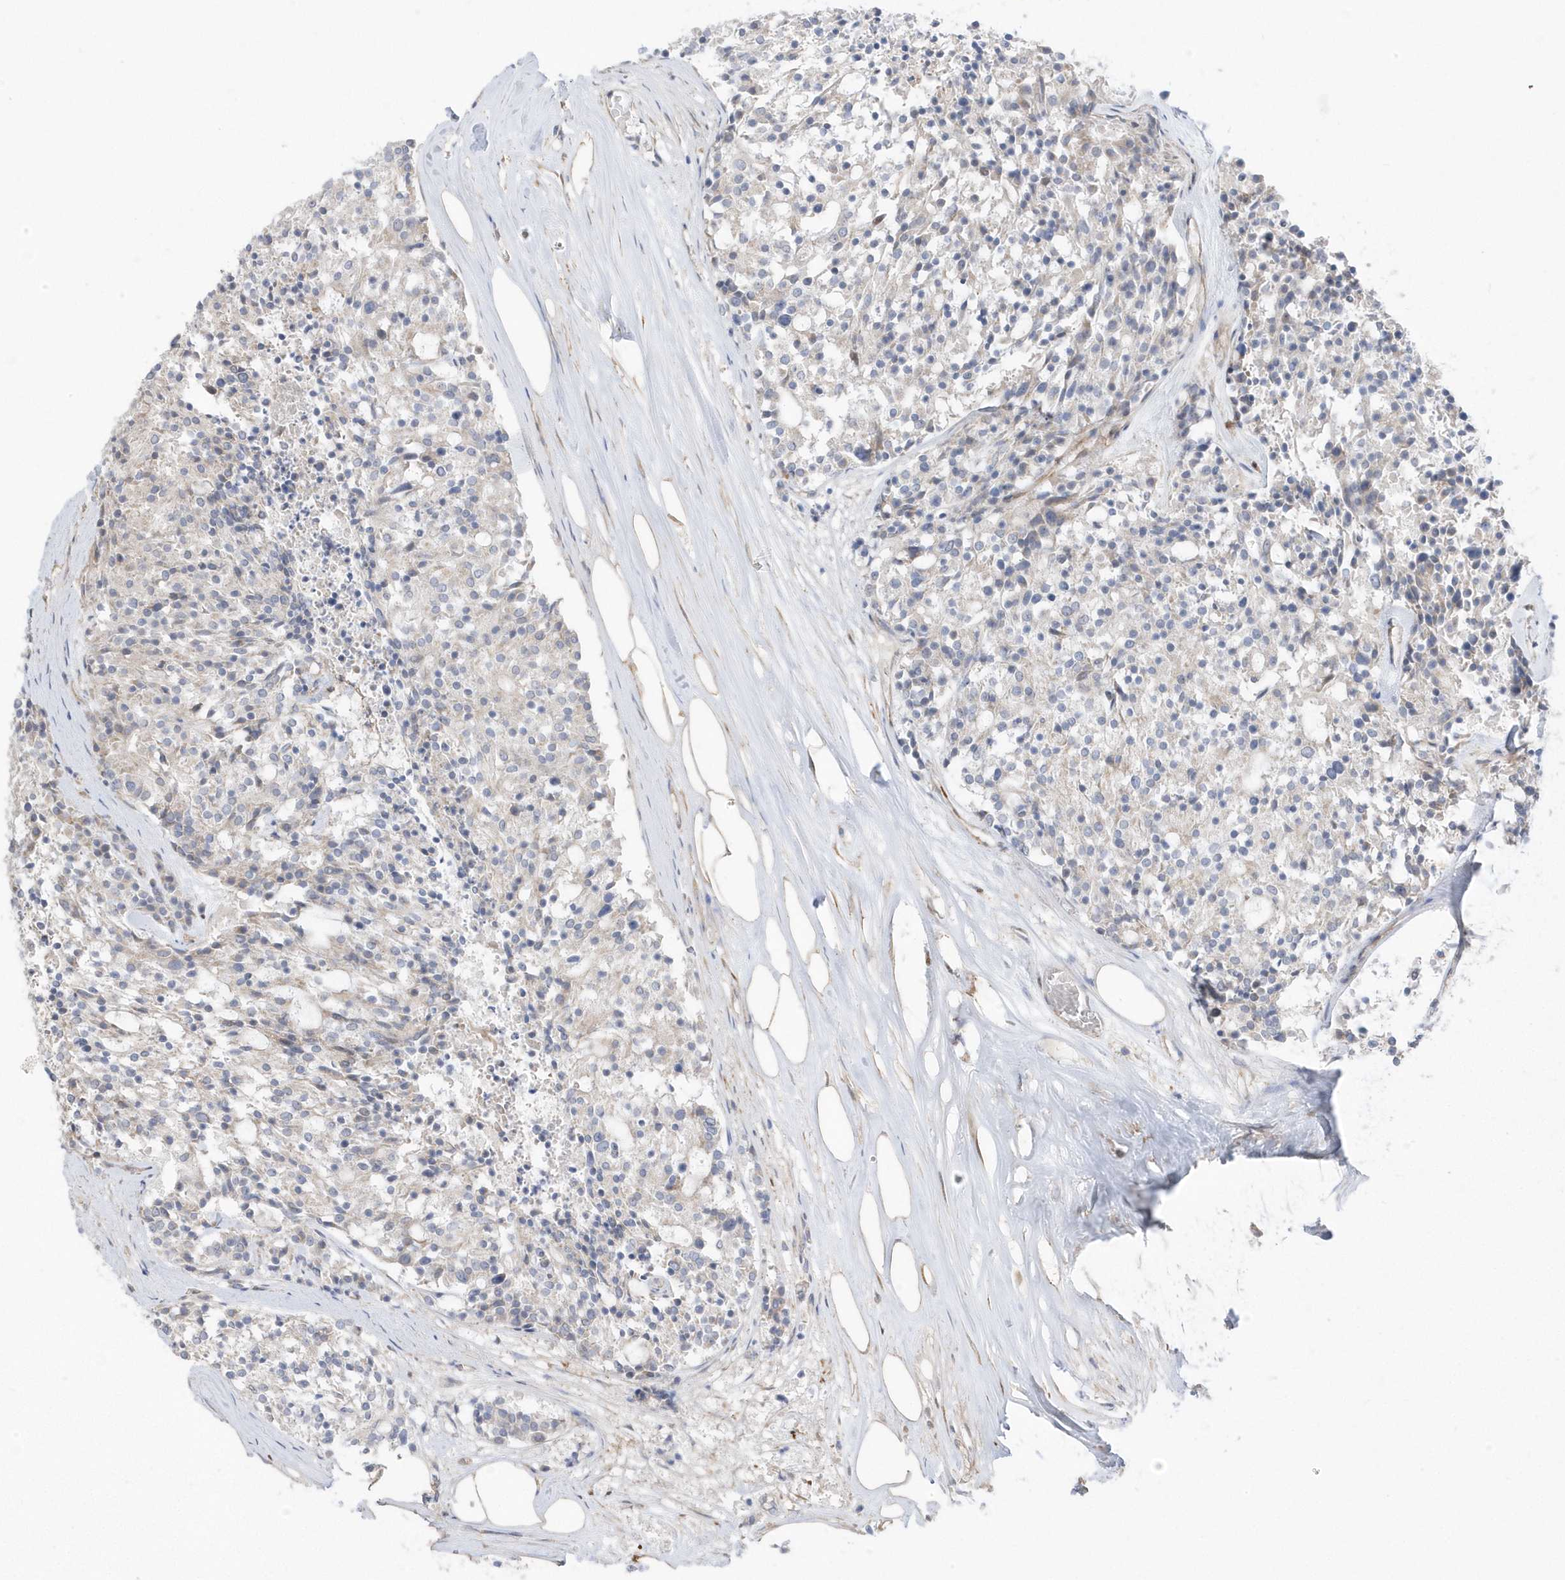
{"staining": {"intensity": "negative", "quantity": "none", "location": "none"}, "tissue": "carcinoid", "cell_type": "Tumor cells", "image_type": "cancer", "snomed": [{"axis": "morphology", "description": "Carcinoid, malignant, NOS"}, {"axis": "topography", "description": "Pancreas"}], "caption": "Immunohistochemistry of malignant carcinoid reveals no staining in tumor cells.", "gene": "GTPBP6", "patient": {"sex": "female", "age": 54}}